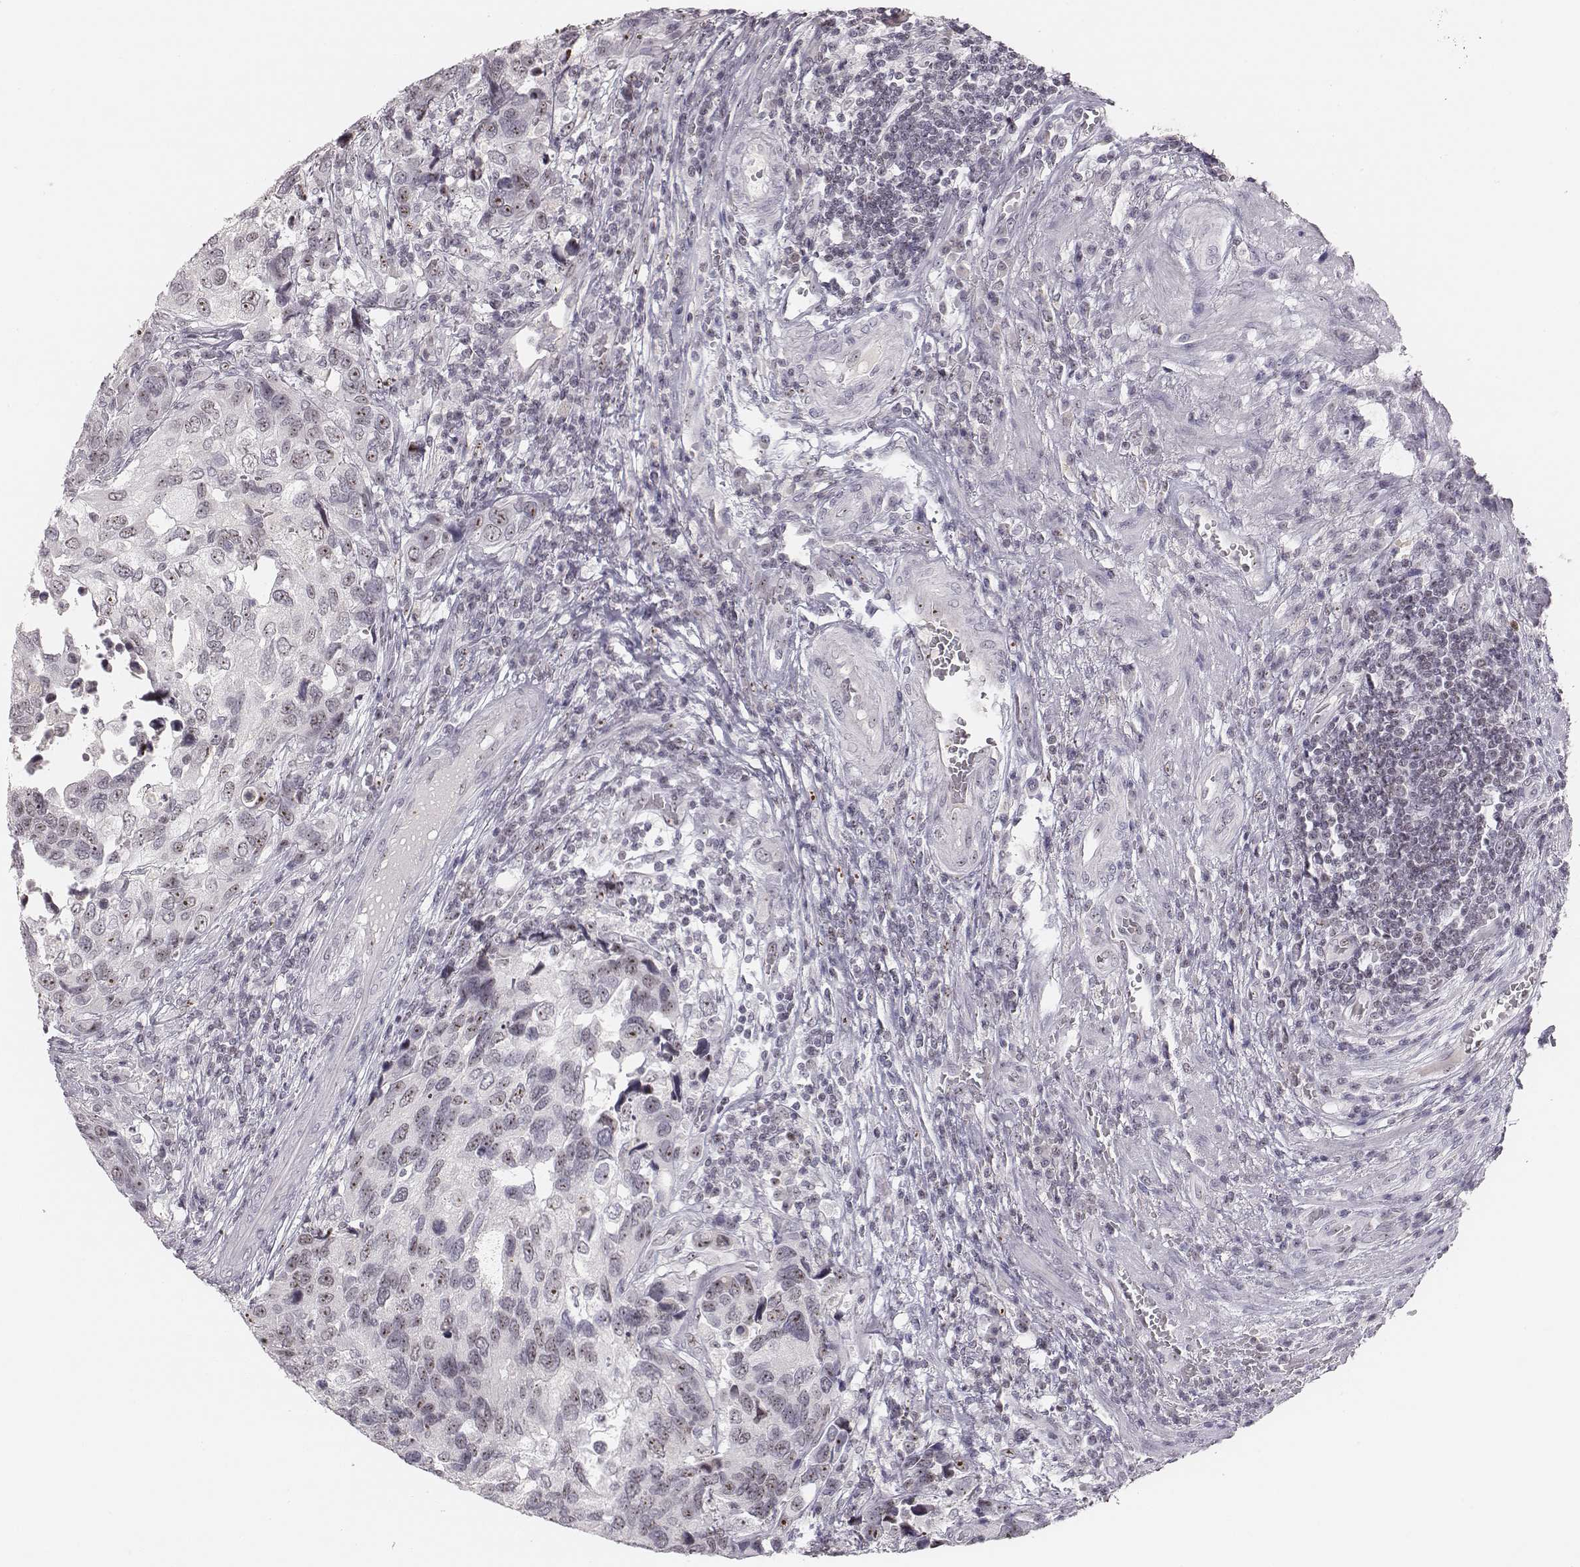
{"staining": {"intensity": "negative", "quantity": "none", "location": "none"}, "tissue": "urothelial cancer", "cell_type": "Tumor cells", "image_type": "cancer", "snomed": [{"axis": "morphology", "description": "Urothelial carcinoma, High grade"}, {"axis": "topography", "description": "Urinary bladder"}], "caption": "Urothelial carcinoma (high-grade) was stained to show a protein in brown. There is no significant expression in tumor cells. (DAB immunohistochemistry (IHC), high magnification).", "gene": "NIFK", "patient": {"sex": "male", "age": 60}}